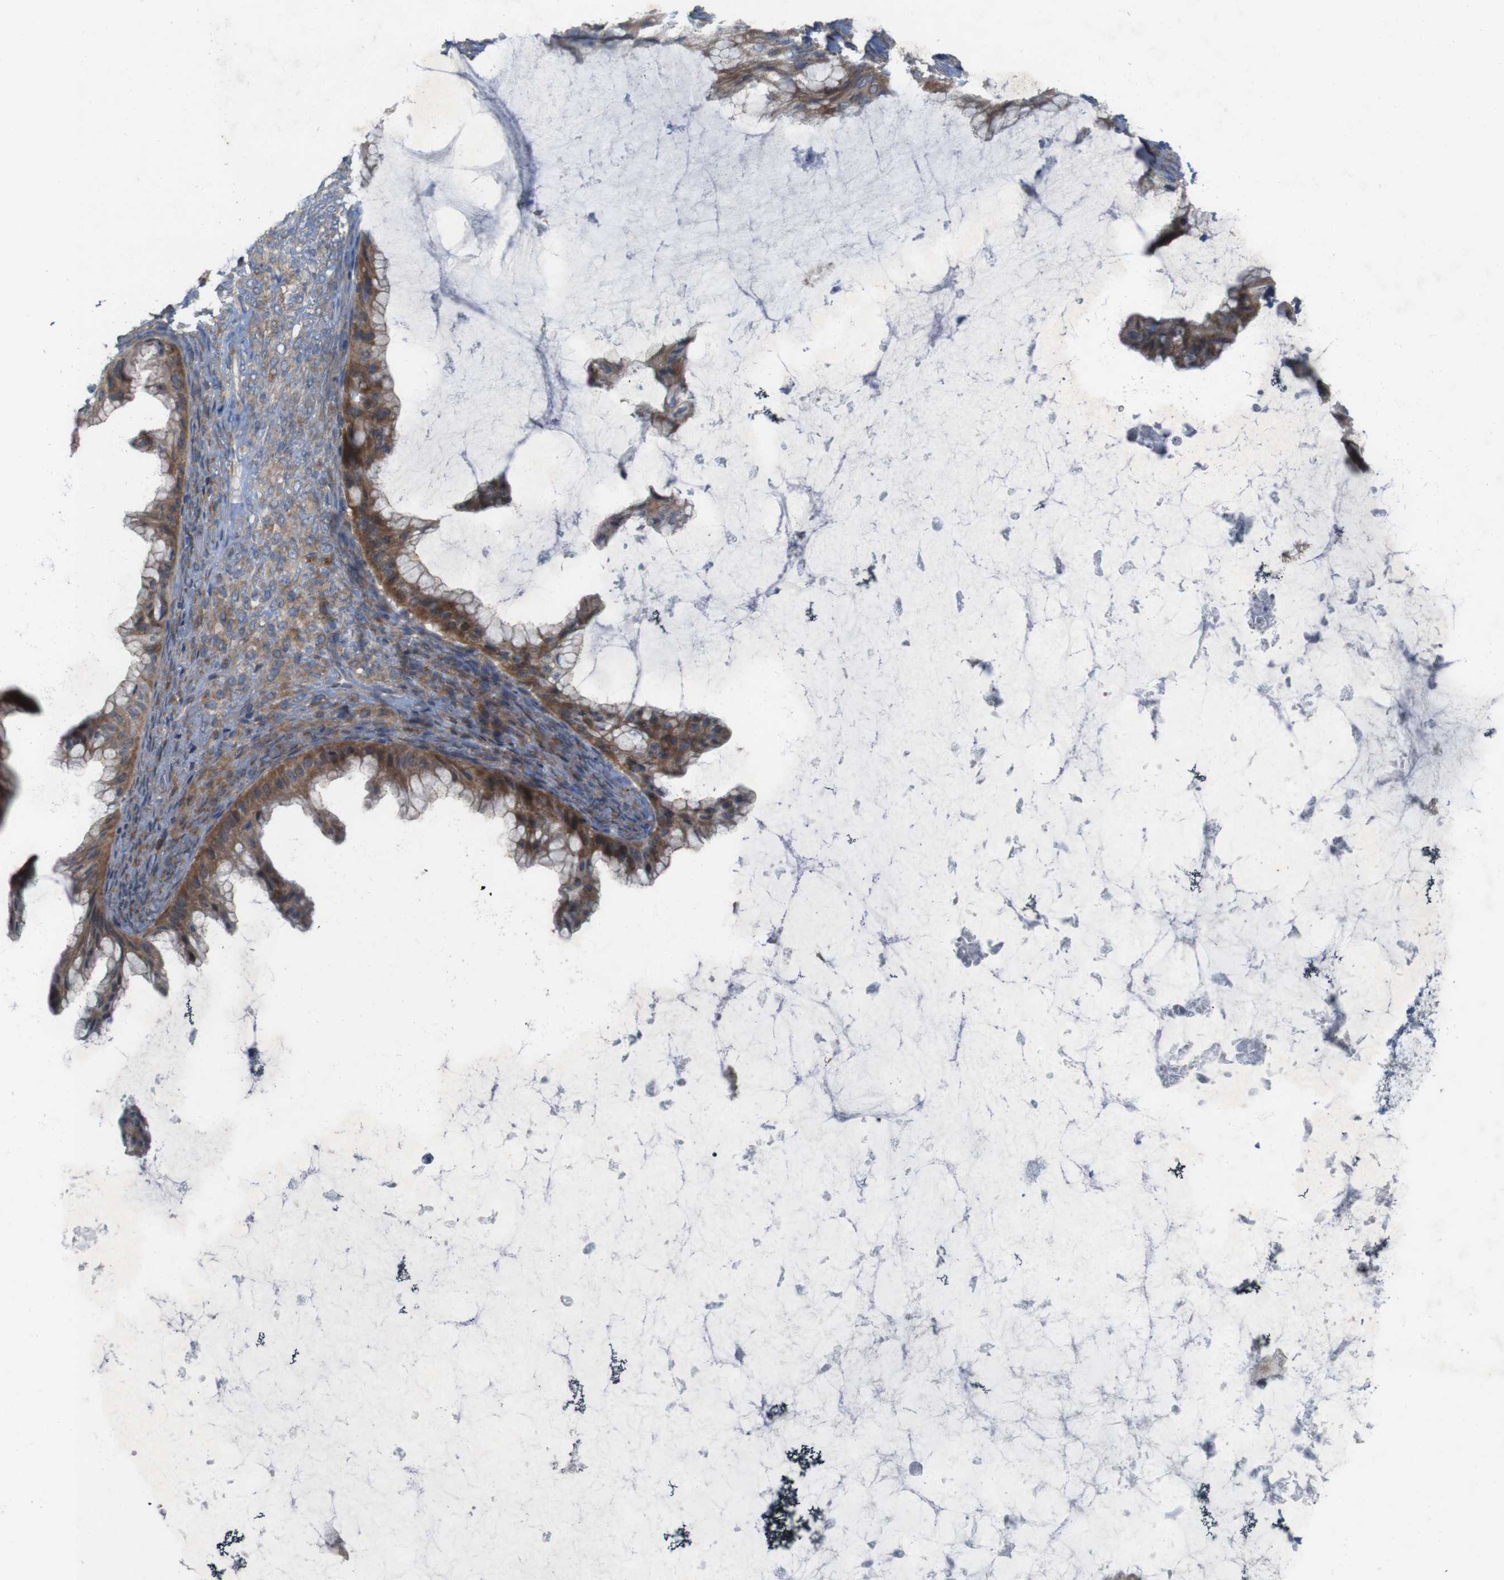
{"staining": {"intensity": "strong", "quantity": ">75%", "location": "cytoplasmic/membranous"}, "tissue": "ovarian cancer", "cell_type": "Tumor cells", "image_type": "cancer", "snomed": [{"axis": "morphology", "description": "Cystadenocarcinoma, mucinous, NOS"}, {"axis": "topography", "description": "Ovary"}], "caption": "Tumor cells exhibit high levels of strong cytoplasmic/membranous staining in approximately >75% of cells in human ovarian cancer.", "gene": "SIGLEC8", "patient": {"sex": "female", "age": 61}}